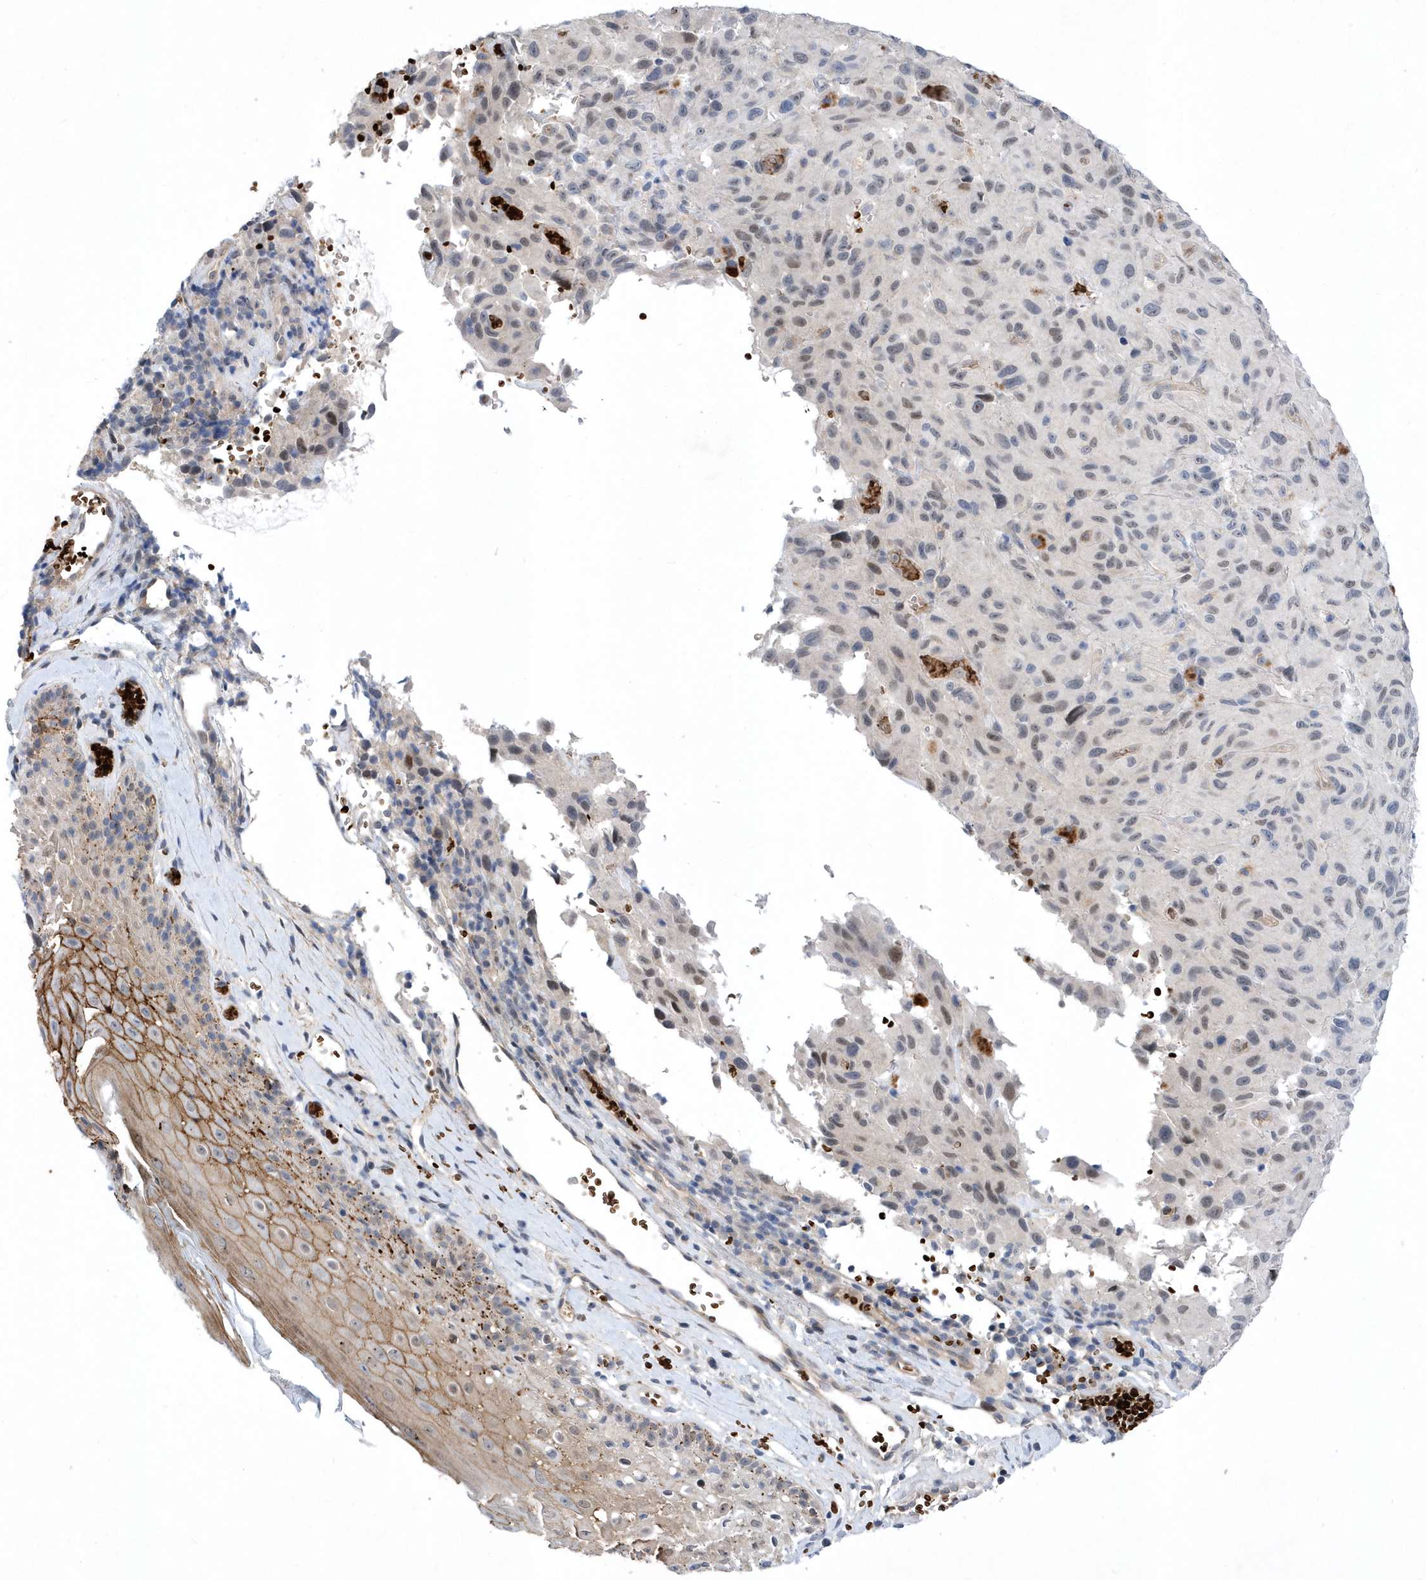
{"staining": {"intensity": "negative", "quantity": "none", "location": "none"}, "tissue": "melanoma", "cell_type": "Tumor cells", "image_type": "cancer", "snomed": [{"axis": "morphology", "description": "Malignant melanoma, NOS"}, {"axis": "topography", "description": "Skin"}], "caption": "IHC photomicrograph of neoplastic tissue: melanoma stained with DAB (3,3'-diaminobenzidine) demonstrates no significant protein expression in tumor cells.", "gene": "ZNF875", "patient": {"sex": "male", "age": 66}}